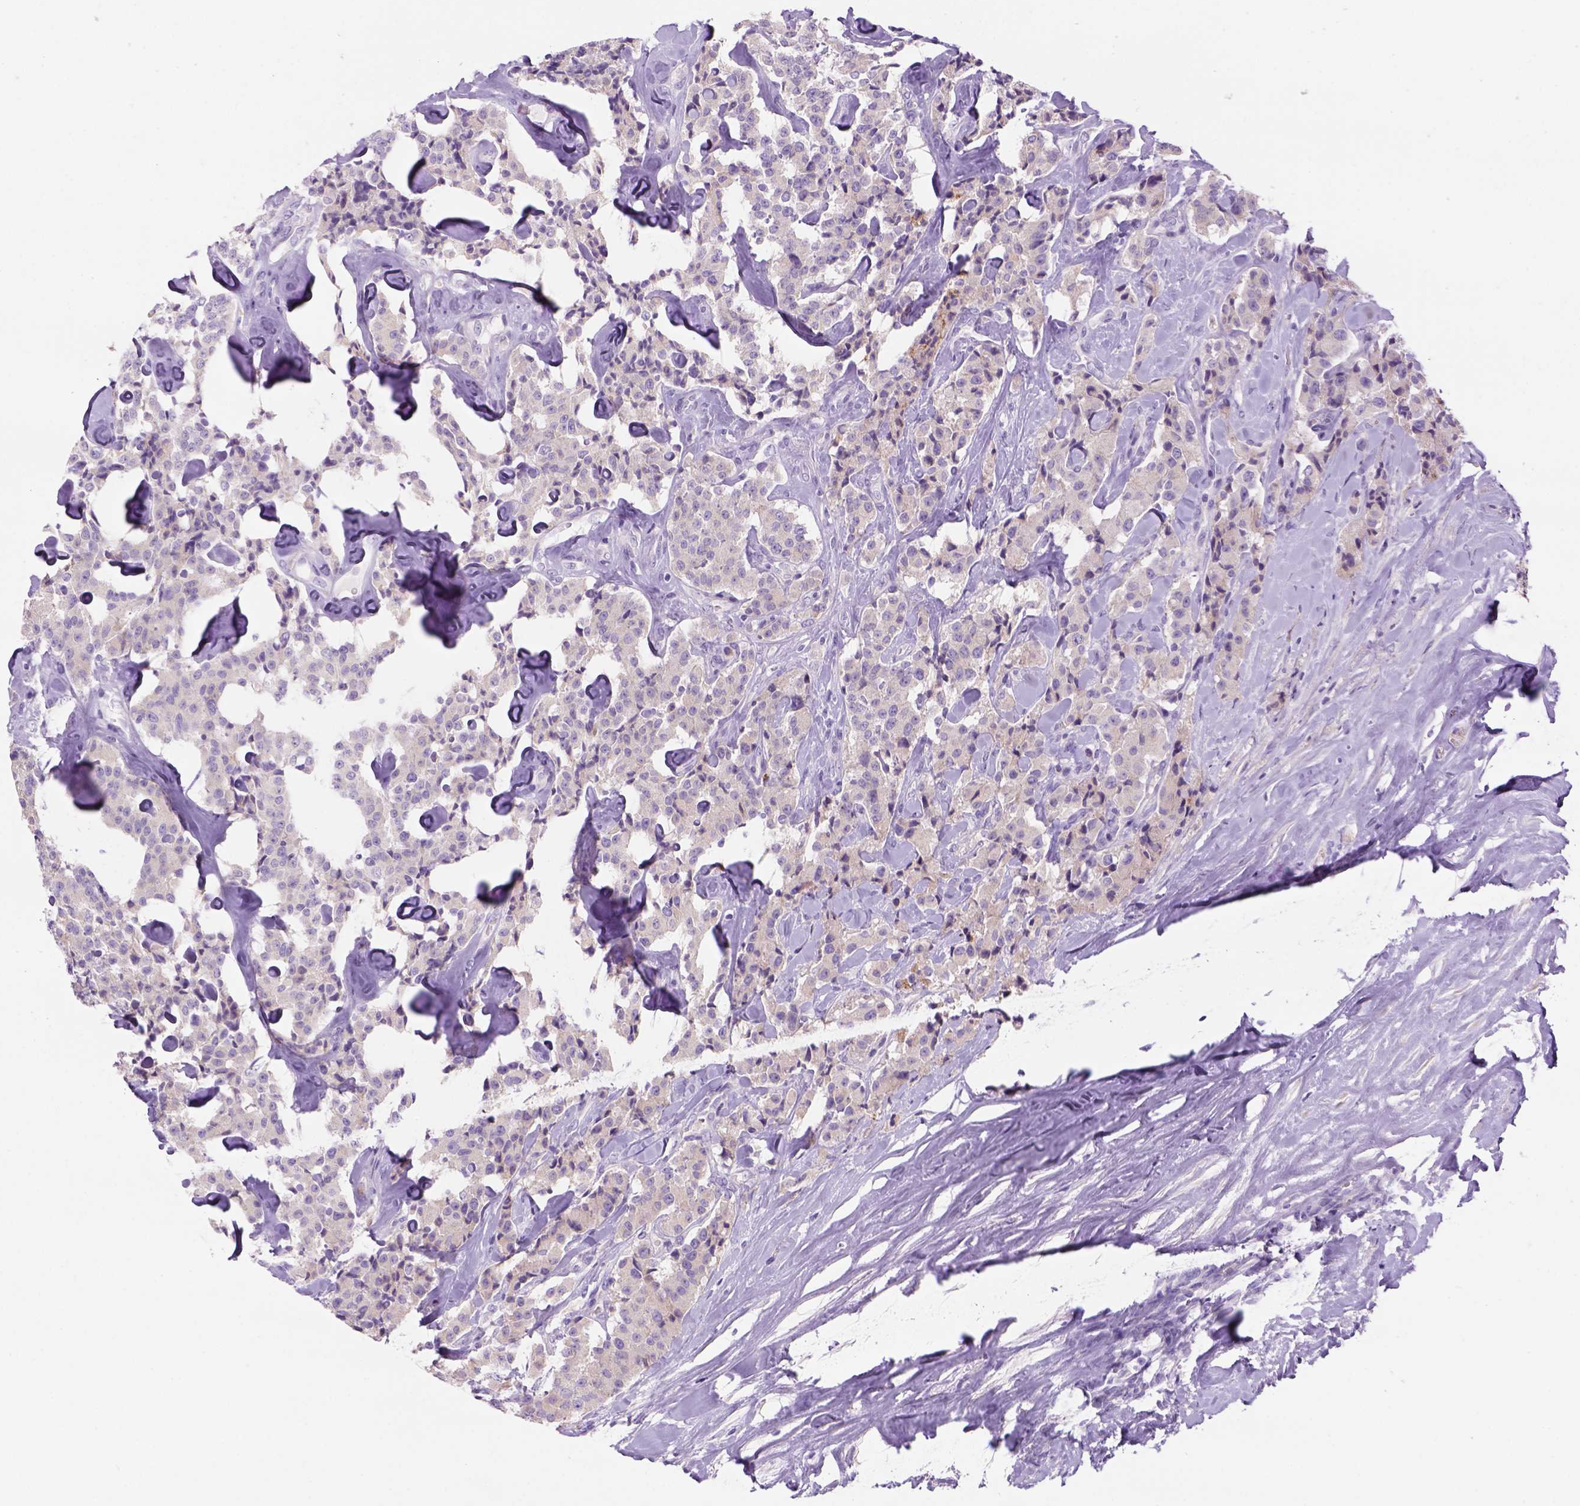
{"staining": {"intensity": "negative", "quantity": "none", "location": "none"}, "tissue": "carcinoid", "cell_type": "Tumor cells", "image_type": "cancer", "snomed": [{"axis": "morphology", "description": "Carcinoid, malignant, NOS"}, {"axis": "topography", "description": "Pancreas"}], "caption": "Tumor cells show no significant expression in carcinoid (malignant).", "gene": "DNAH11", "patient": {"sex": "male", "age": 41}}